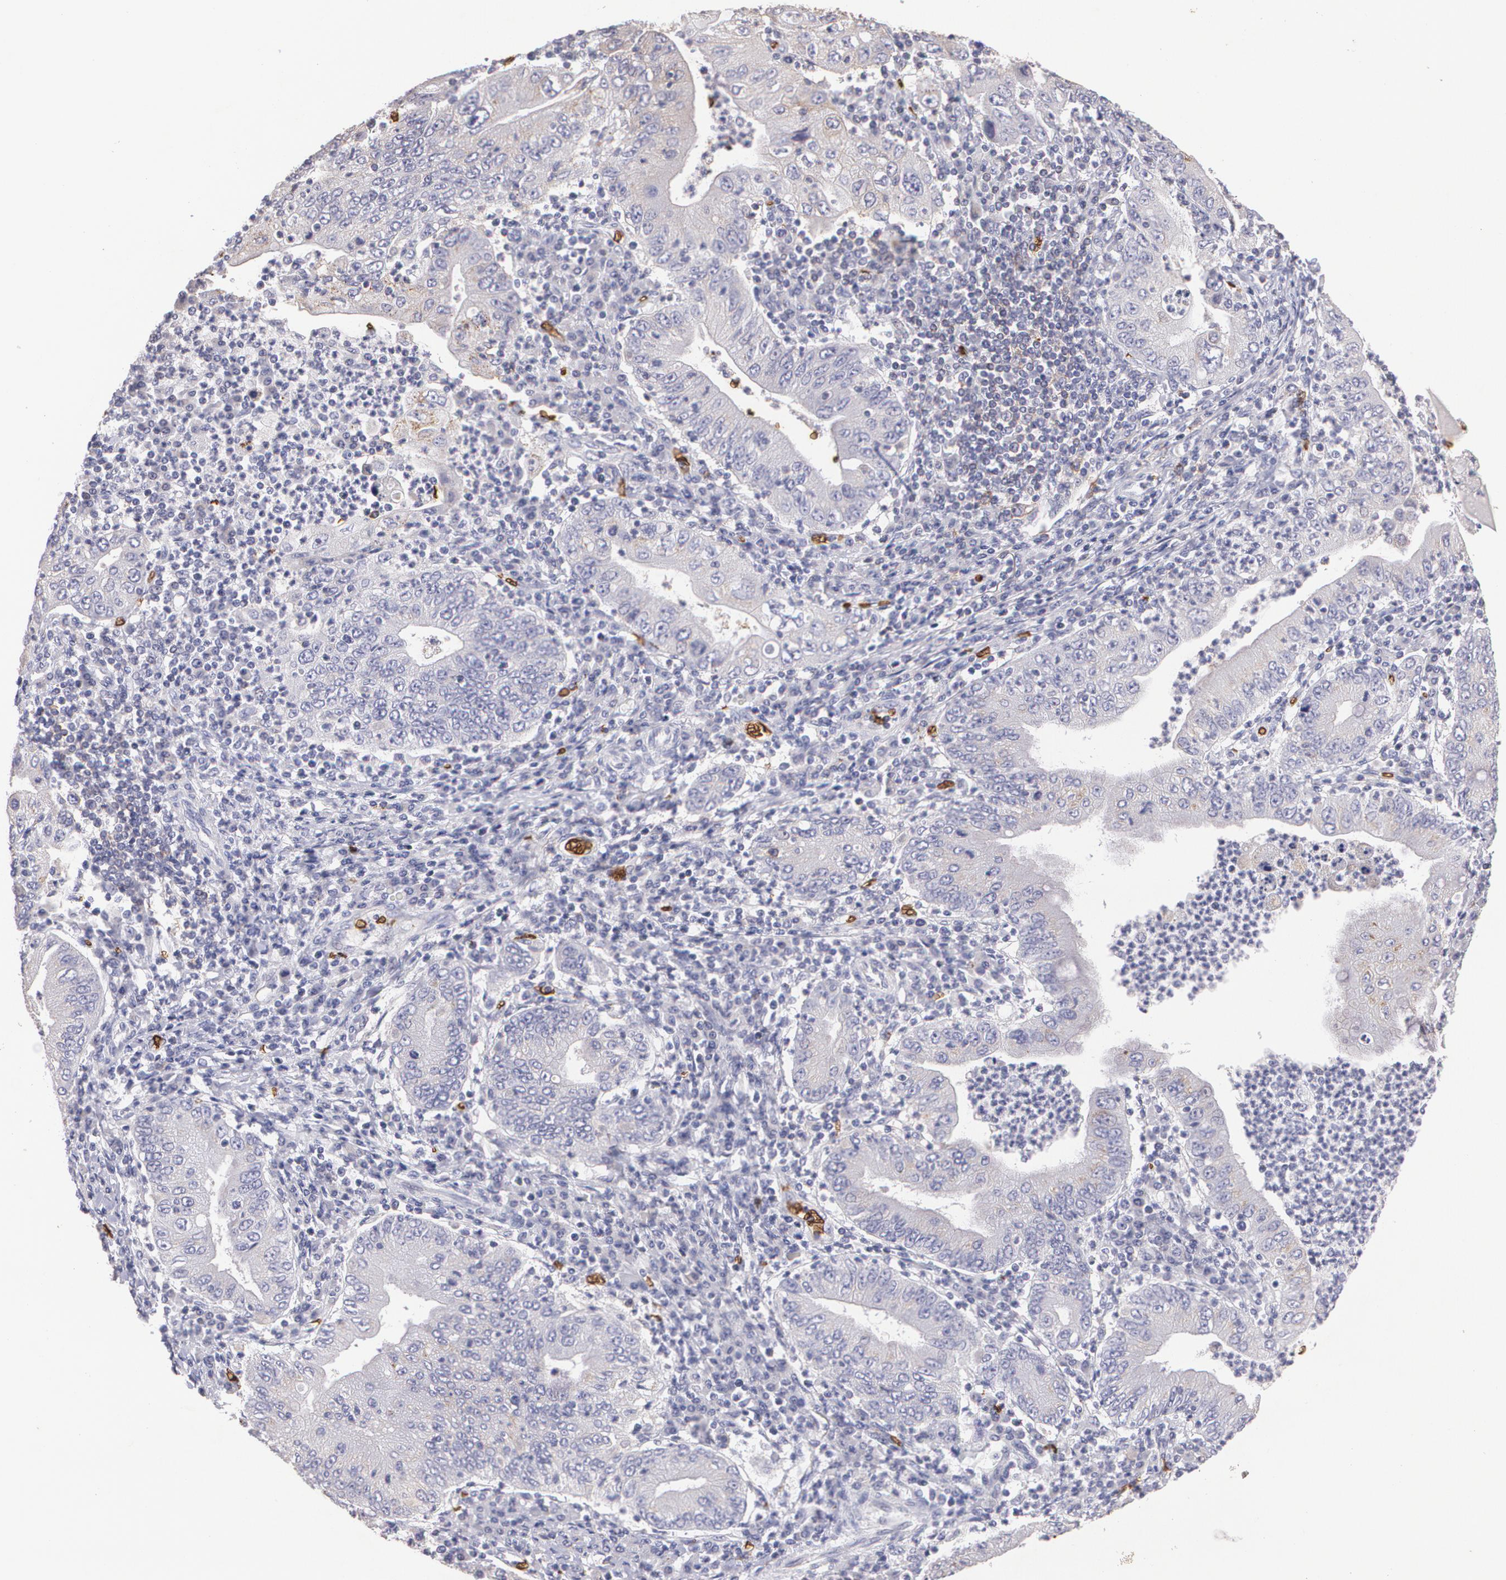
{"staining": {"intensity": "weak", "quantity": "<25%", "location": "cytoplasmic/membranous"}, "tissue": "stomach cancer", "cell_type": "Tumor cells", "image_type": "cancer", "snomed": [{"axis": "morphology", "description": "Normal tissue, NOS"}, {"axis": "morphology", "description": "Adenocarcinoma, NOS"}, {"axis": "topography", "description": "Esophagus"}, {"axis": "topography", "description": "Stomach, upper"}, {"axis": "topography", "description": "Peripheral nerve tissue"}], "caption": "IHC of human stomach cancer demonstrates no staining in tumor cells. The staining is performed using DAB (3,3'-diaminobenzidine) brown chromogen with nuclei counter-stained in using hematoxylin.", "gene": "SLC2A1", "patient": {"sex": "male", "age": 62}}